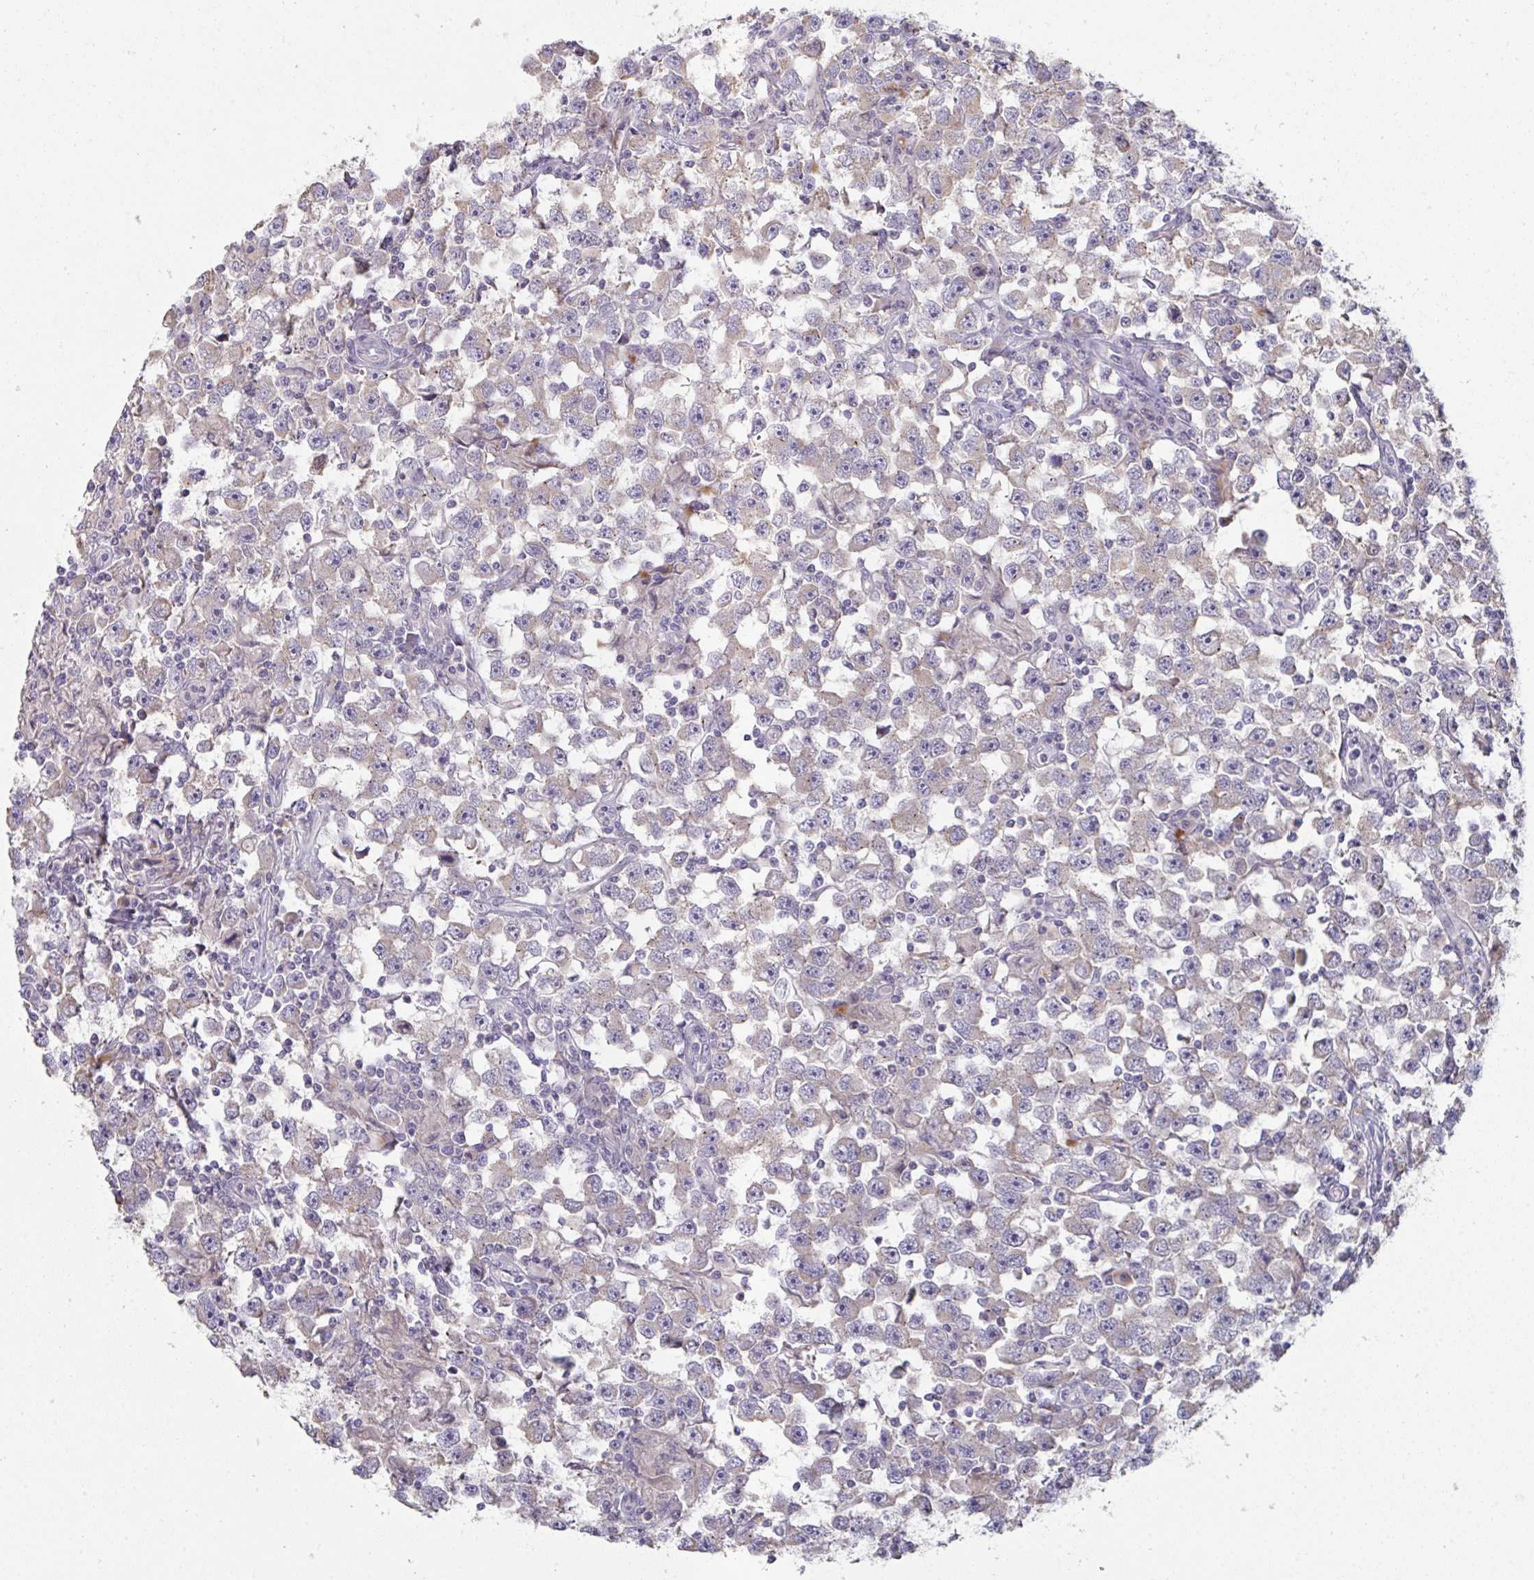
{"staining": {"intensity": "negative", "quantity": "none", "location": "none"}, "tissue": "testis cancer", "cell_type": "Tumor cells", "image_type": "cancer", "snomed": [{"axis": "morphology", "description": "Seminoma, NOS"}, {"axis": "topography", "description": "Testis"}], "caption": "Tumor cells show no significant protein staining in seminoma (testis).", "gene": "HGFAC", "patient": {"sex": "male", "age": 33}}